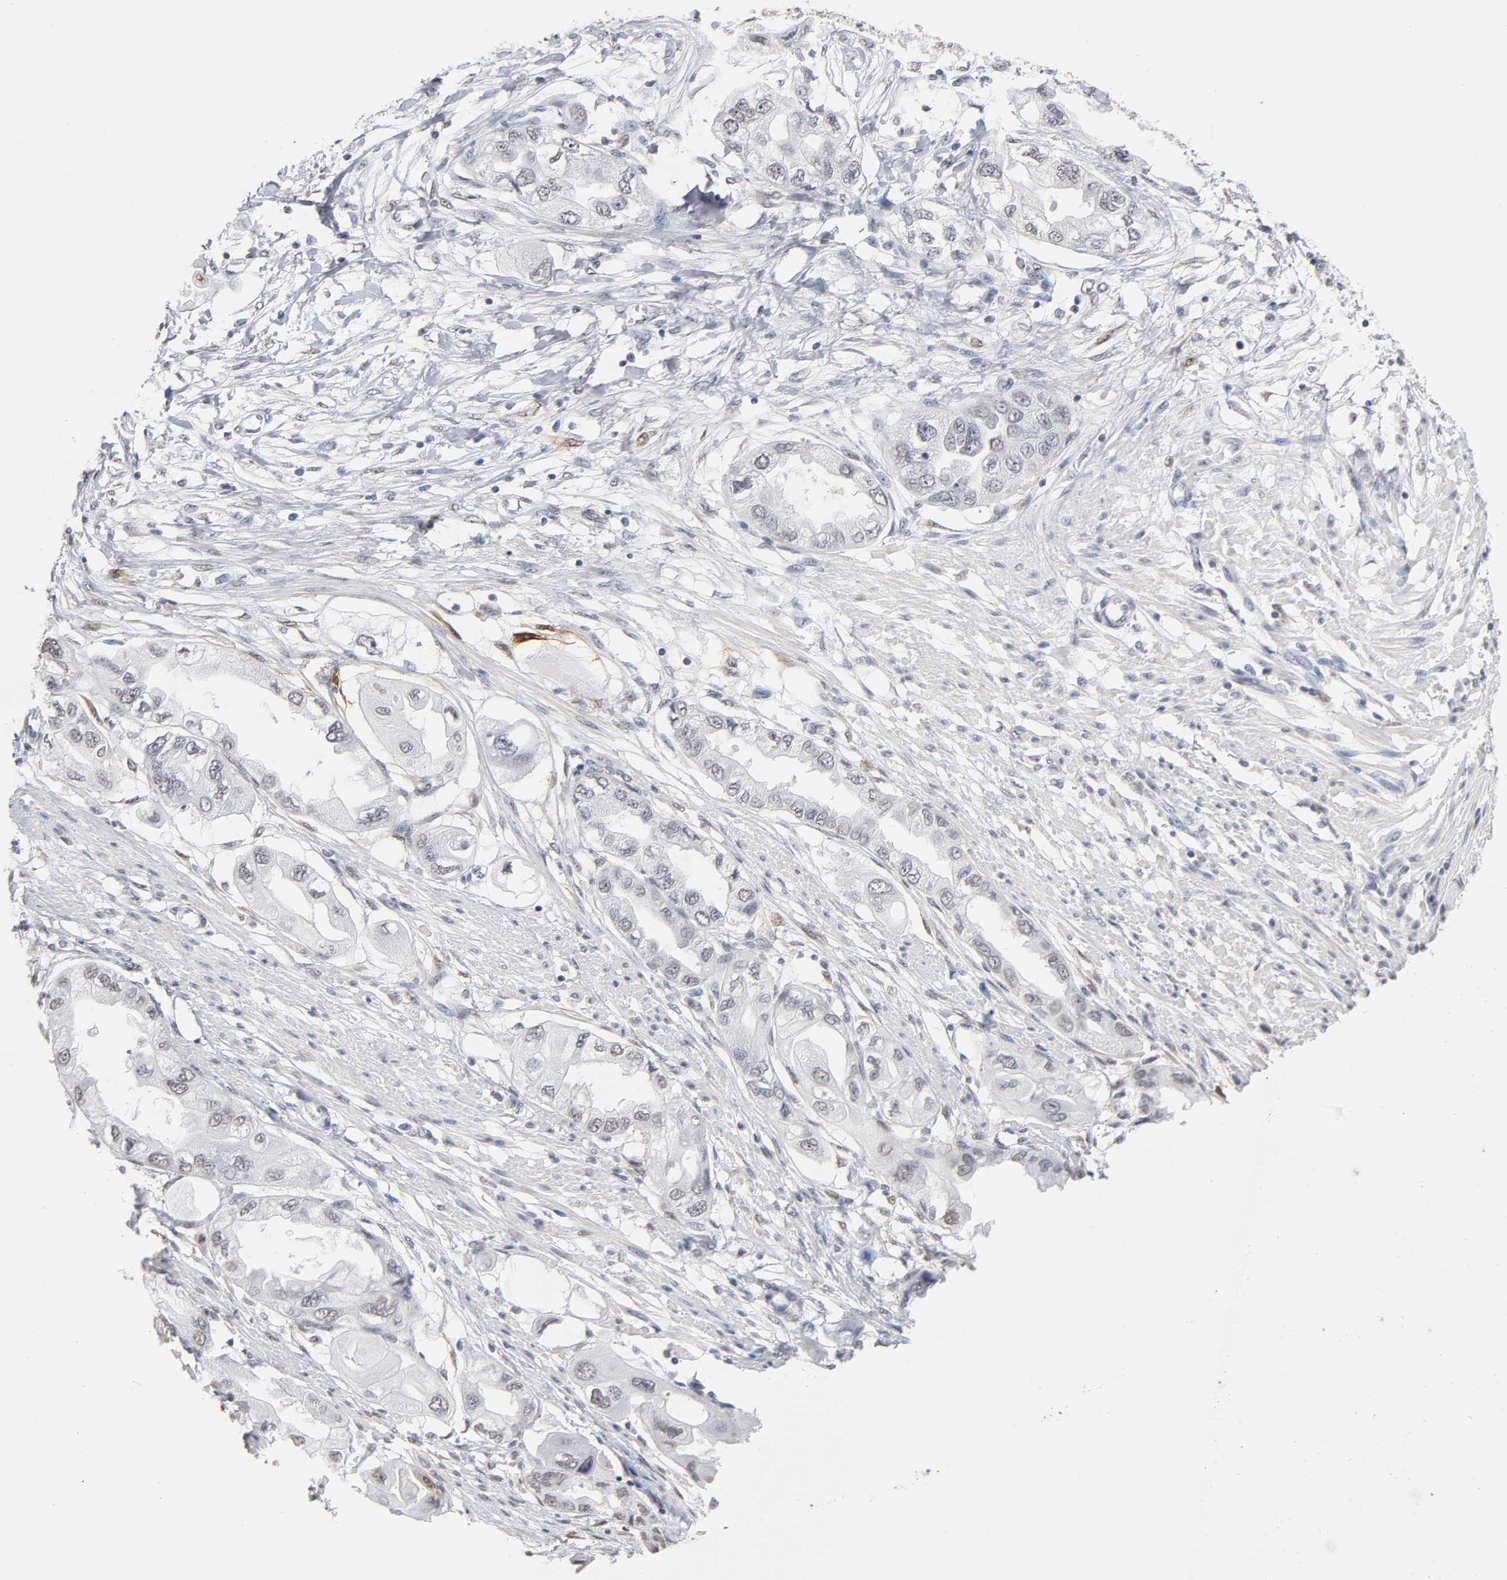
{"staining": {"intensity": "weak", "quantity": "<25%", "location": "cytoplasmic/membranous,nuclear"}, "tissue": "endometrial cancer", "cell_type": "Tumor cells", "image_type": "cancer", "snomed": [{"axis": "morphology", "description": "Adenocarcinoma, NOS"}, {"axis": "topography", "description": "Endometrium"}], "caption": "The photomicrograph reveals no staining of tumor cells in endometrial cancer.", "gene": "CRABP2", "patient": {"sex": "female", "age": 67}}